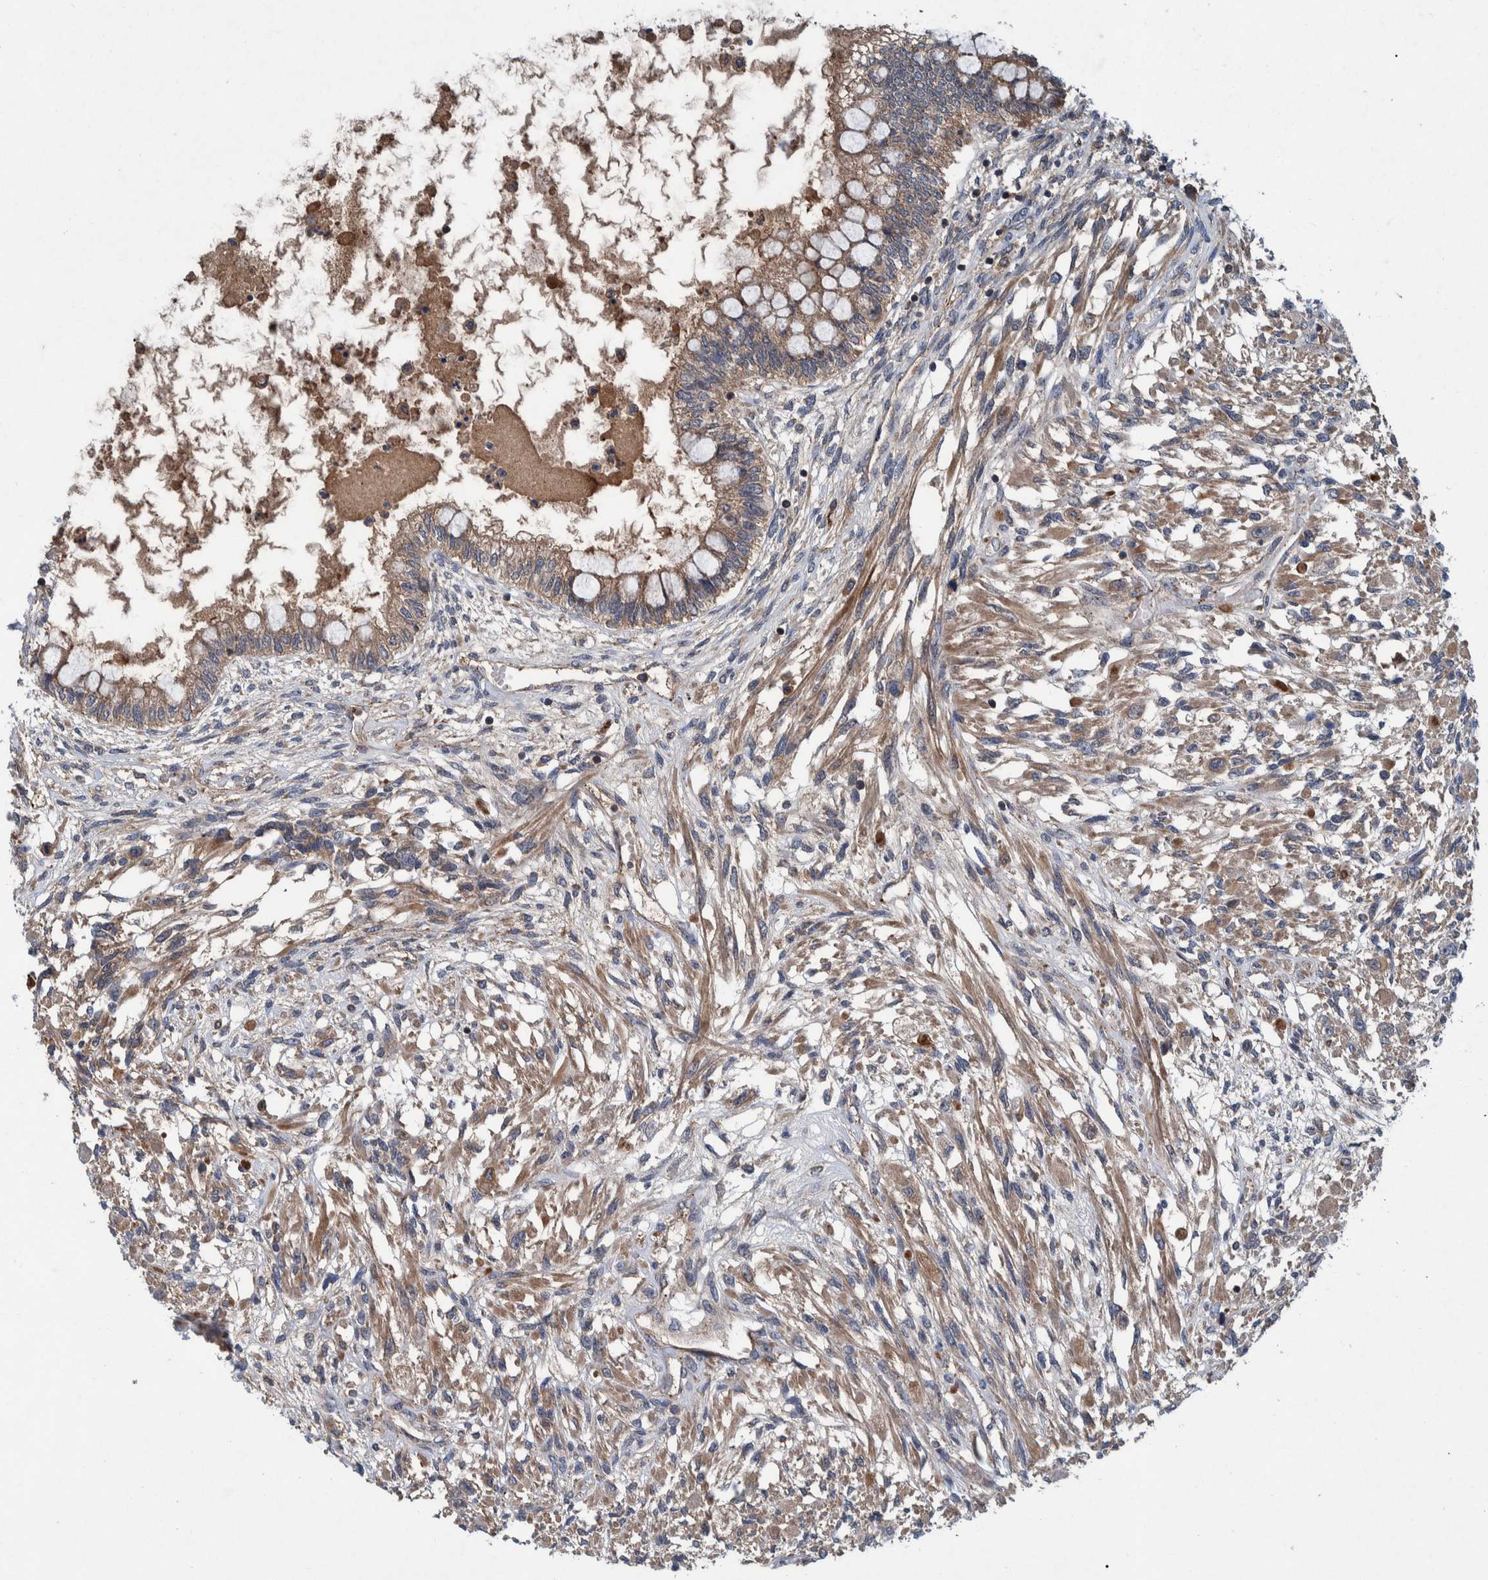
{"staining": {"intensity": "moderate", "quantity": ">75%", "location": "cytoplasmic/membranous"}, "tissue": "testis cancer", "cell_type": "Tumor cells", "image_type": "cancer", "snomed": [{"axis": "morphology", "description": "Seminoma, NOS"}, {"axis": "topography", "description": "Testis"}], "caption": "The immunohistochemical stain shows moderate cytoplasmic/membranous expression in tumor cells of testis cancer tissue. (DAB = brown stain, brightfield microscopy at high magnification).", "gene": "ITIH3", "patient": {"sex": "male", "age": 28}}